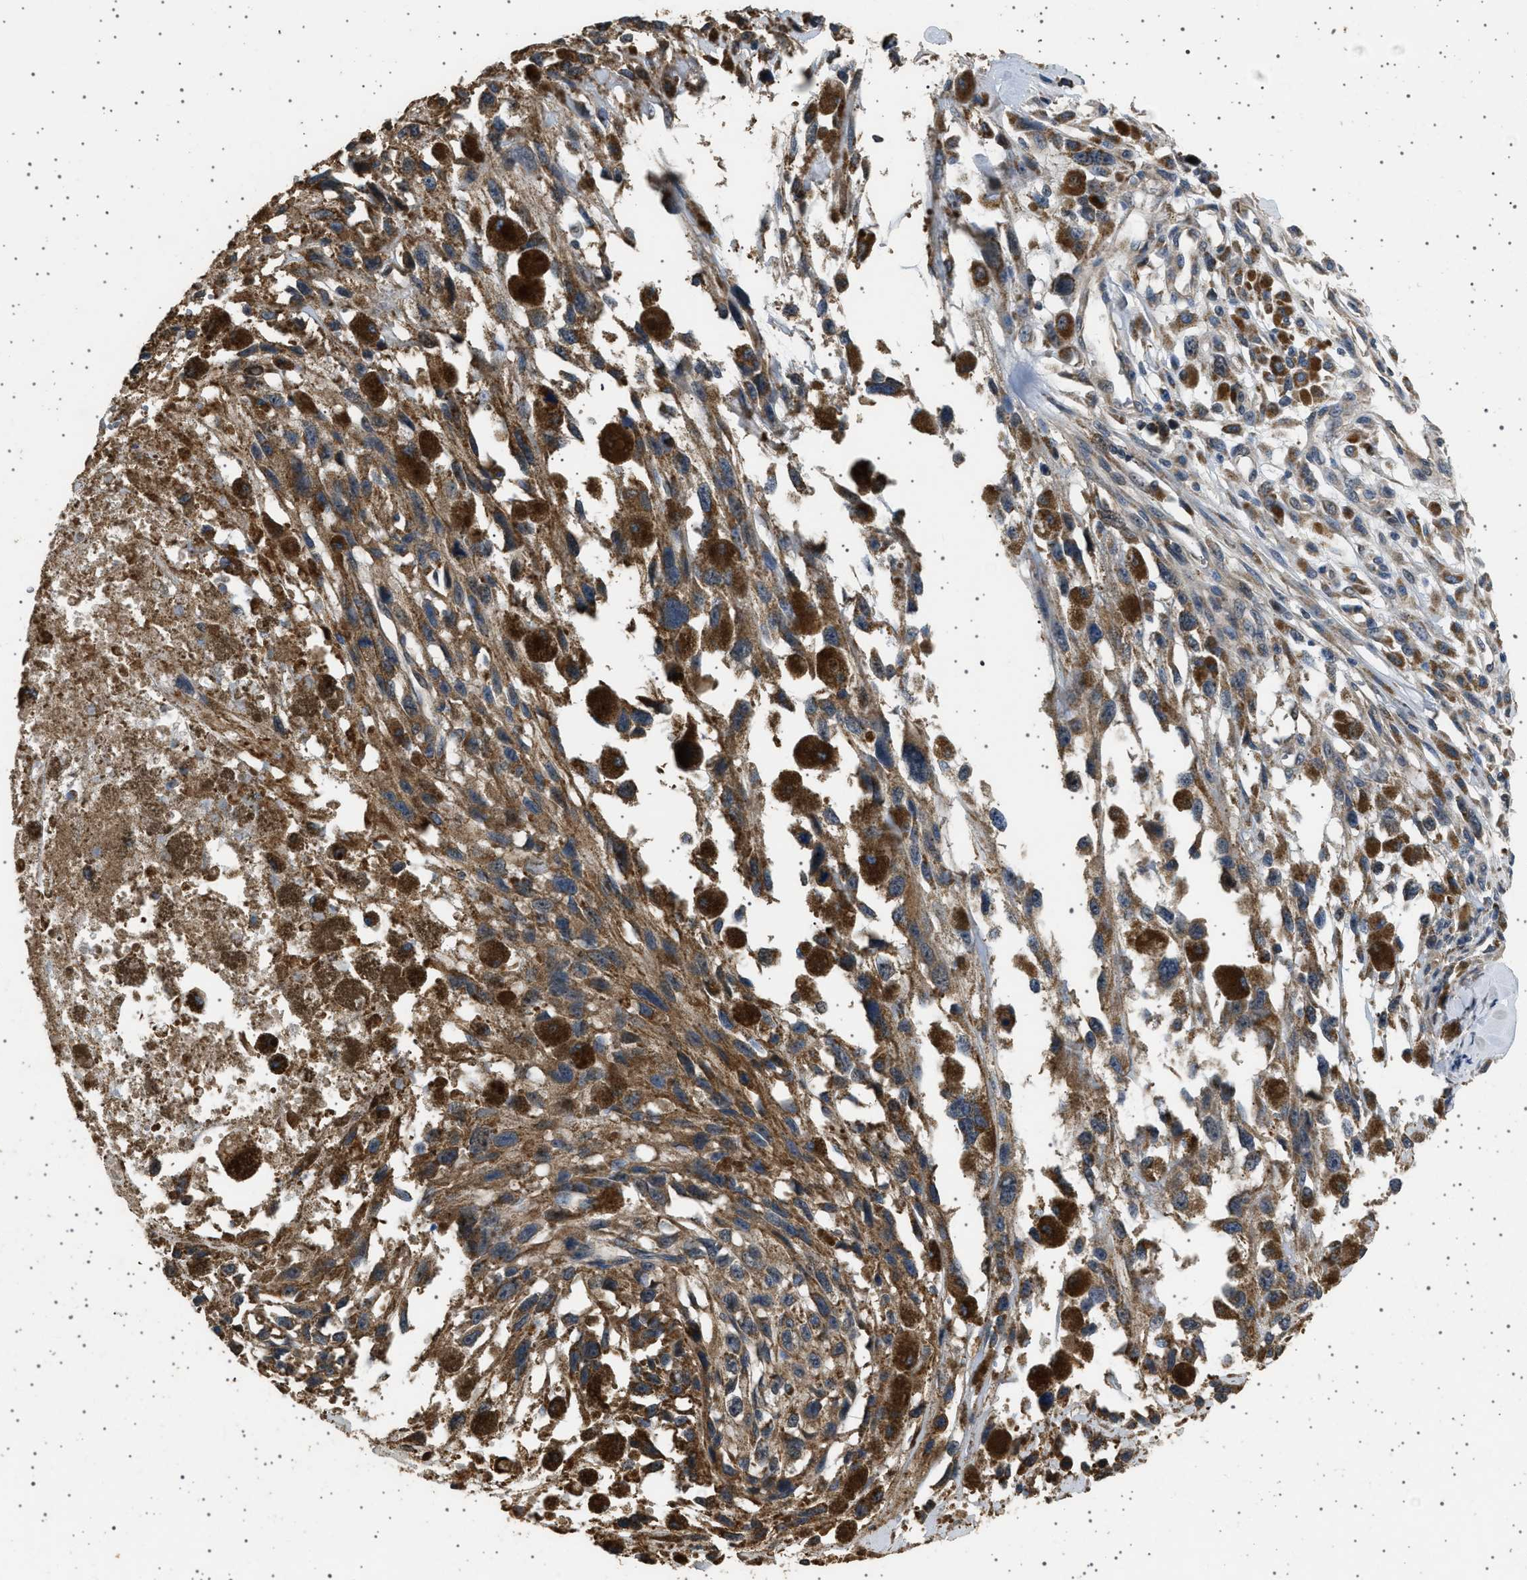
{"staining": {"intensity": "moderate", "quantity": ">75%", "location": "cytoplasmic/membranous"}, "tissue": "melanoma", "cell_type": "Tumor cells", "image_type": "cancer", "snomed": [{"axis": "morphology", "description": "Malignant melanoma, Metastatic site"}, {"axis": "topography", "description": "Lymph node"}], "caption": "Immunohistochemical staining of melanoma demonstrates moderate cytoplasmic/membranous protein staining in about >75% of tumor cells.", "gene": "KCNA4", "patient": {"sex": "male", "age": 59}}